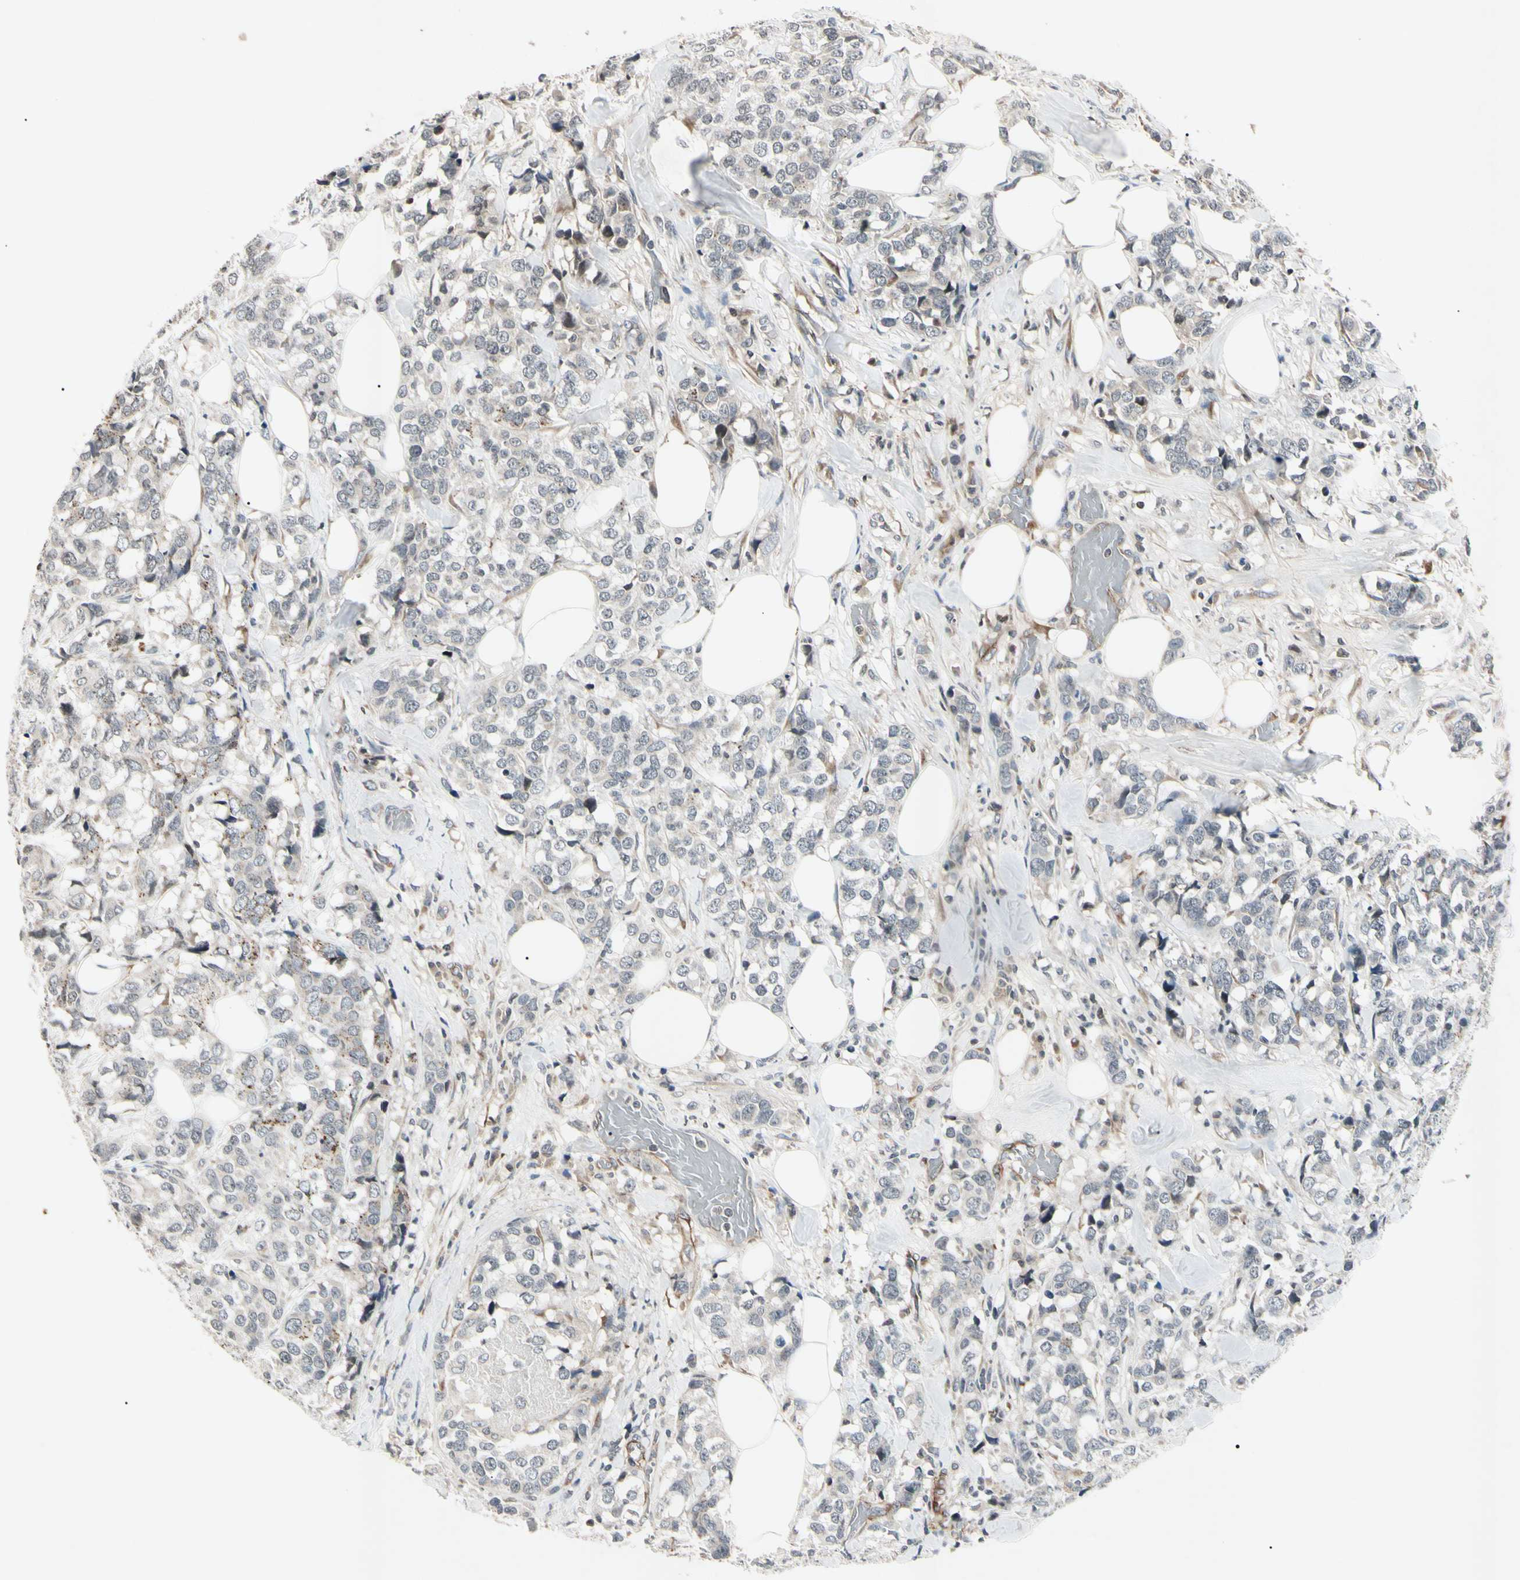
{"staining": {"intensity": "moderate", "quantity": "<25%", "location": "cytoplasmic/membranous"}, "tissue": "breast cancer", "cell_type": "Tumor cells", "image_type": "cancer", "snomed": [{"axis": "morphology", "description": "Lobular carcinoma"}, {"axis": "topography", "description": "Breast"}], "caption": "Human breast lobular carcinoma stained with a brown dye exhibits moderate cytoplasmic/membranous positive expression in about <25% of tumor cells.", "gene": "AEBP1", "patient": {"sex": "female", "age": 59}}